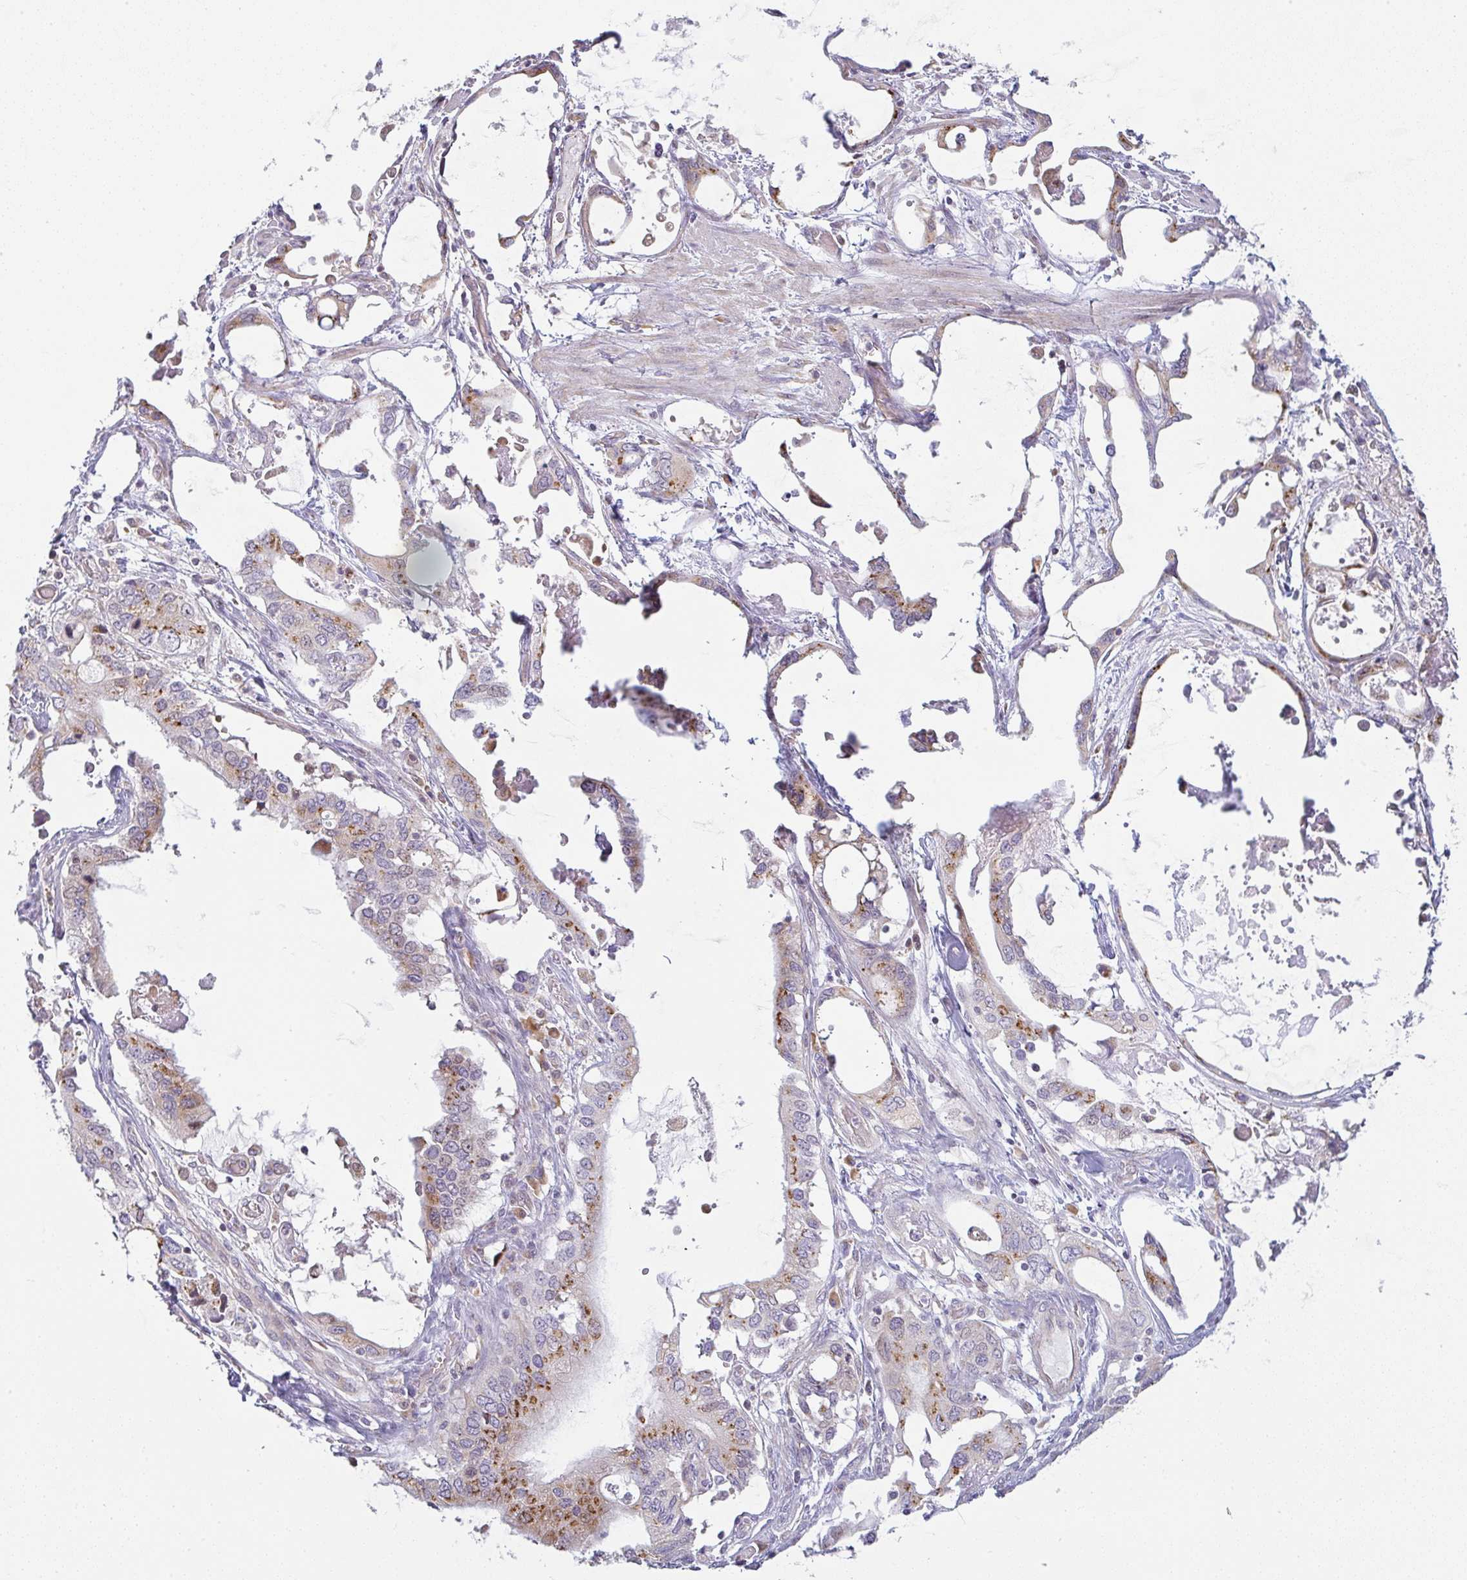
{"staining": {"intensity": "moderate", "quantity": ">75%", "location": "cytoplasmic/membranous"}, "tissue": "stomach cancer", "cell_type": "Tumor cells", "image_type": "cancer", "snomed": [{"axis": "morphology", "description": "Adenocarcinoma, NOS"}, {"axis": "topography", "description": "Stomach, upper"}], "caption": "Protein staining by immunohistochemistry (IHC) shows moderate cytoplasmic/membranous staining in about >75% of tumor cells in adenocarcinoma (stomach).", "gene": "MOB1A", "patient": {"sex": "male", "age": 74}}